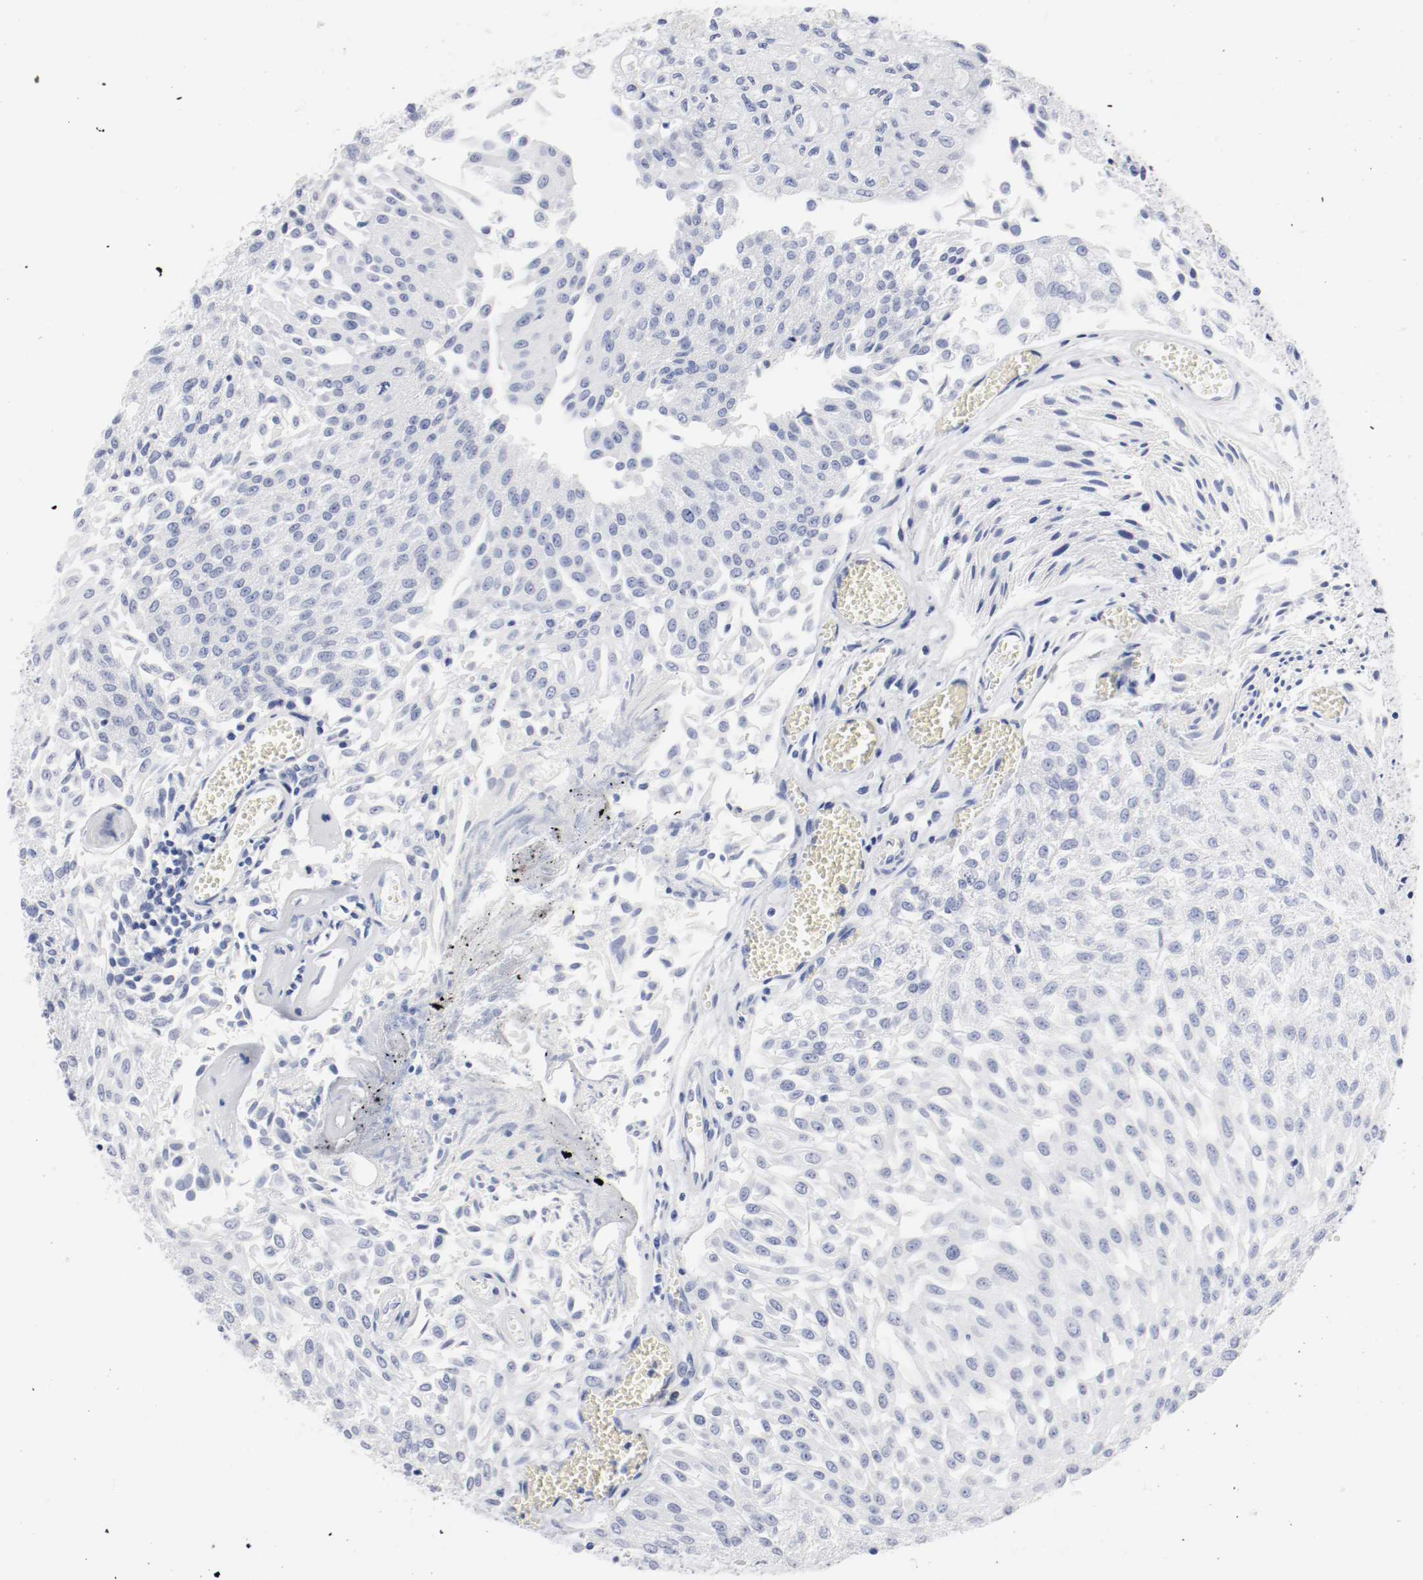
{"staining": {"intensity": "negative", "quantity": "none", "location": "none"}, "tissue": "urothelial cancer", "cell_type": "Tumor cells", "image_type": "cancer", "snomed": [{"axis": "morphology", "description": "Urothelial carcinoma, Low grade"}, {"axis": "topography", "description": "Urinary bladder"}], "caption": "This is a photomicrograph of immunohistochemistry (IHC) staining of low-grade urothelial carcinoma, which shows no staining in tumor cells.", "gene": "GAD1", "patient": {"sex": "male", "age": 86}}